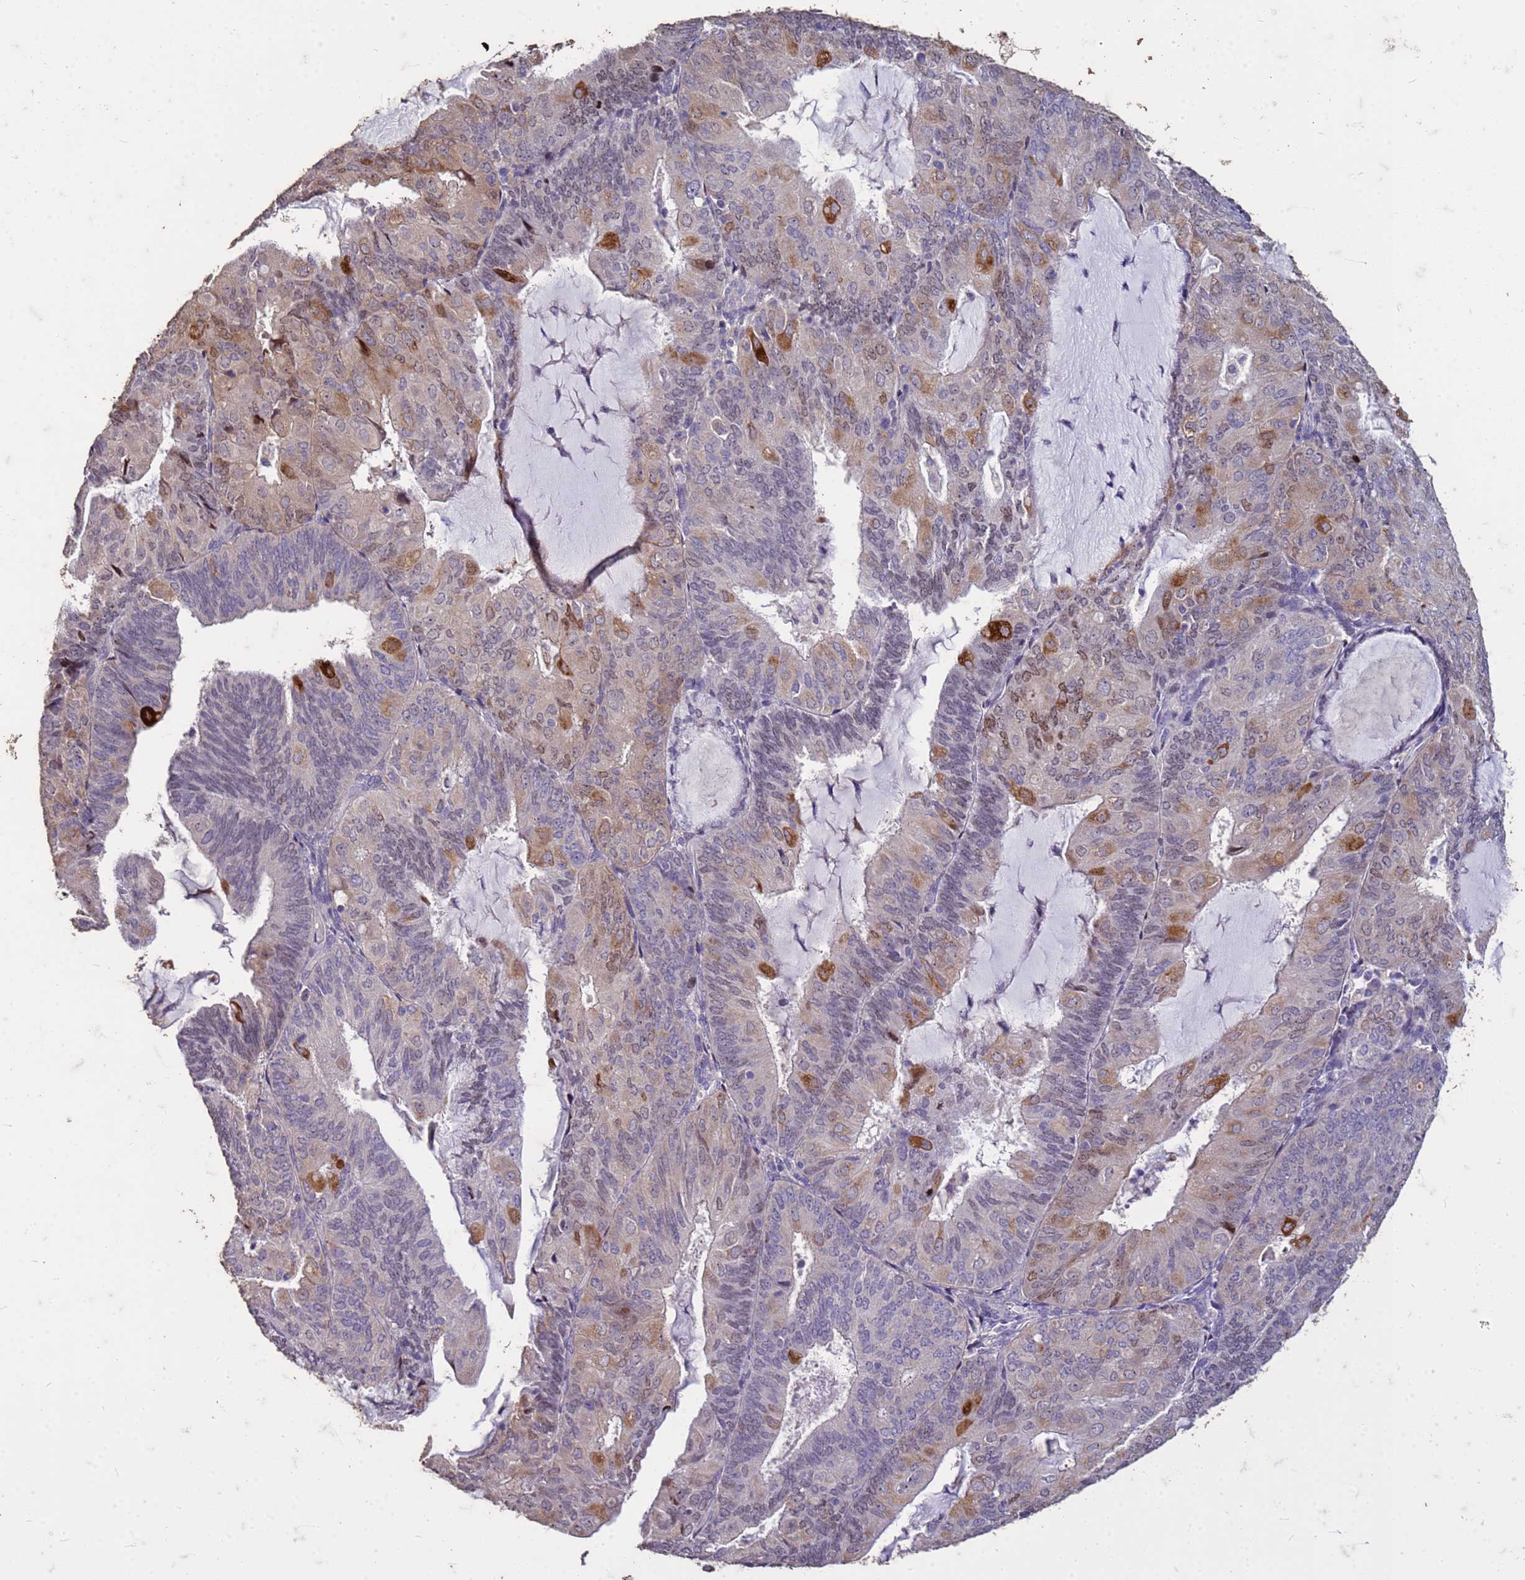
{"staining": {"intensity": "moderate", "quantity": "<25%", "location": "cytoplasmic/membranous"}, "tissue": "endometrial cancer", "cell_type": "Tumor cells", "image_type": "cancer", "snomed": [{"axis": "morphology", "description": "Adenocarcinoma, NOS"}, {"axis": "topography", "description": "Endometrium"}], "caption": "Approximately <25% of tumor cells in endometrial adenocarcinoma reveal moderate cytoplasmic/membranous protein staining as visualized by brown immunohistochemical staining.", "gene": "FAM184B", "patient": {"sex": "female", "age": 81}}